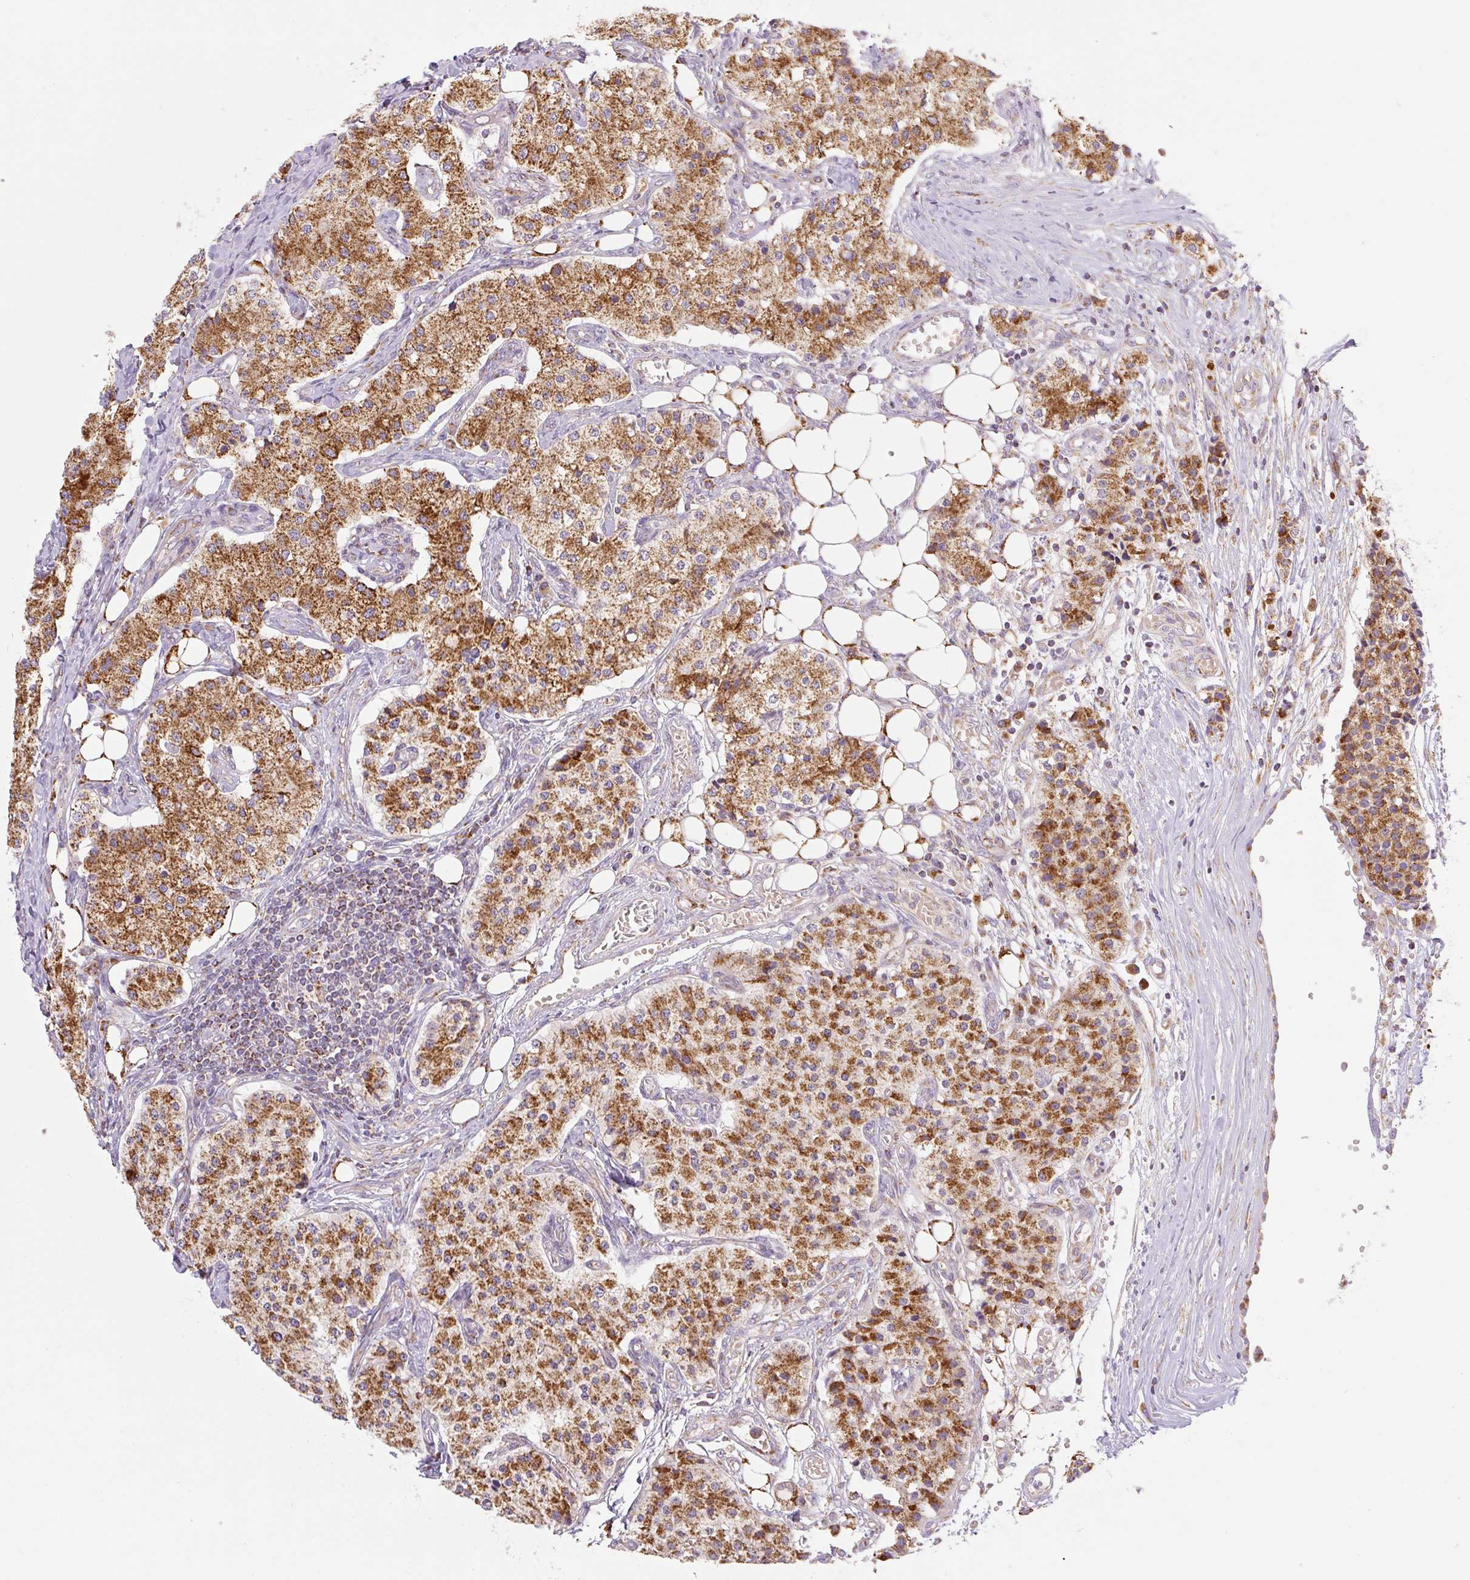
{"staining": {"intensity": "strong", "quantity": ">75%", "location": "cytoplasmic/membranous"}, "tissue": "carcinoid", "cell_type": "Tumor cells", "image_type": "cancer", "snomed": [{"axis": "morphology", "description": "Carcinoid, malignant, NOS"}, {"axis": "topography", "description": "Colon"}], "caption": "A high amount of strong cytoplasmic/membranous positivity is present in approximately >75% of tumor cells in carcinoid tissue. Nuclei are stained in blue.", "gene": "GOSR2", "patient": {"sex": "female", "age": 52}}